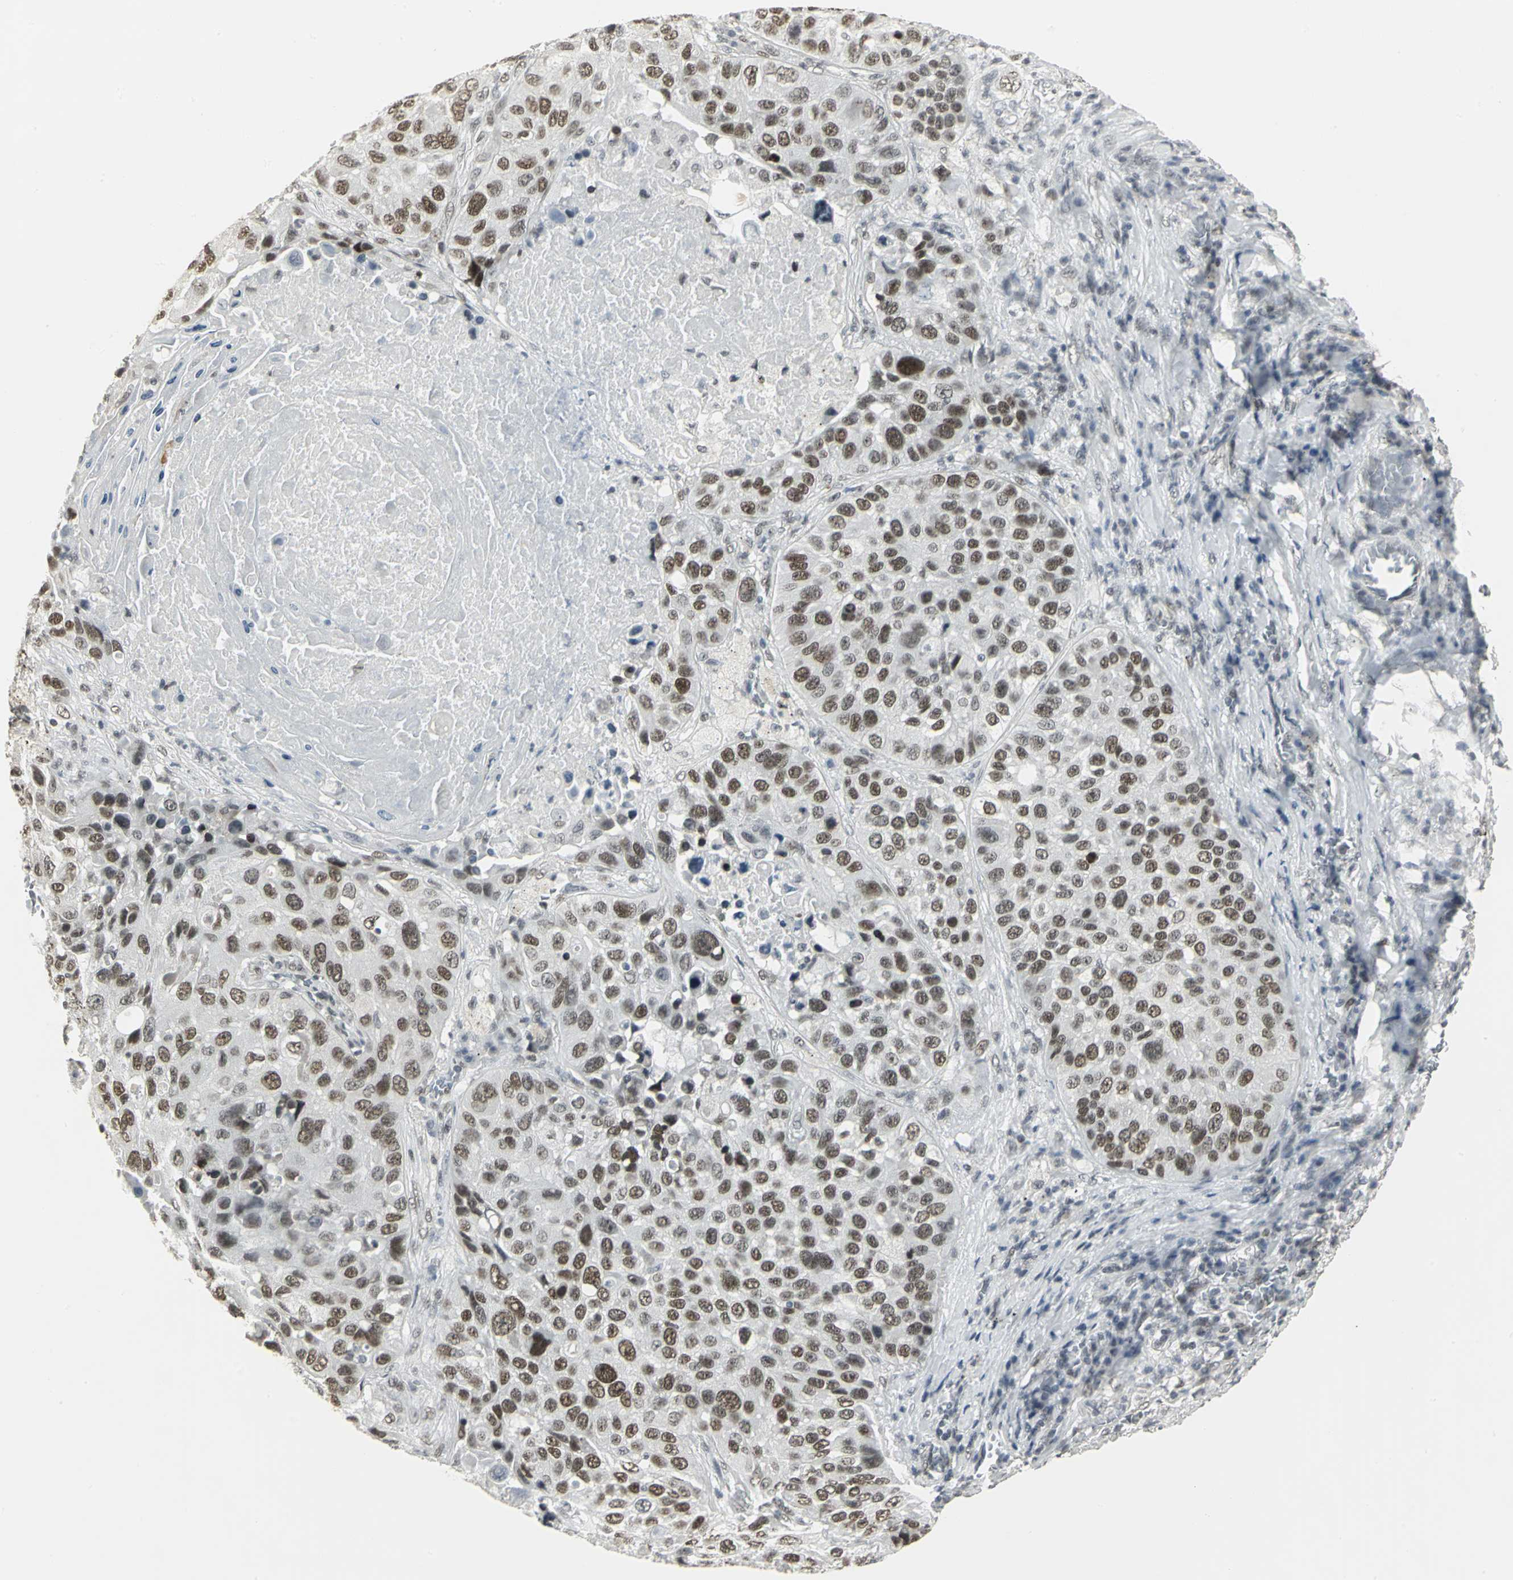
{"staining": {"intensity": "strong", "quantity": ">75%", "location": "nuclear"}, "tissue": "lung cancer", "cell_type": "Tumor cells", "image_type": "cancer", "snomed": [{"axis": "morphology", "description": "Squamous cell carcinoma, NOS"}, {"axis": "topography", "description": "Lung"}], "caption": "Immunohistochemical staining of lung squamous cell carcinoma displays high levels of strong nuclear protein staining in approximately >75% of tumor cells.", "gene": "CBX3", "patient": {"sex": "male", "age": 57}}